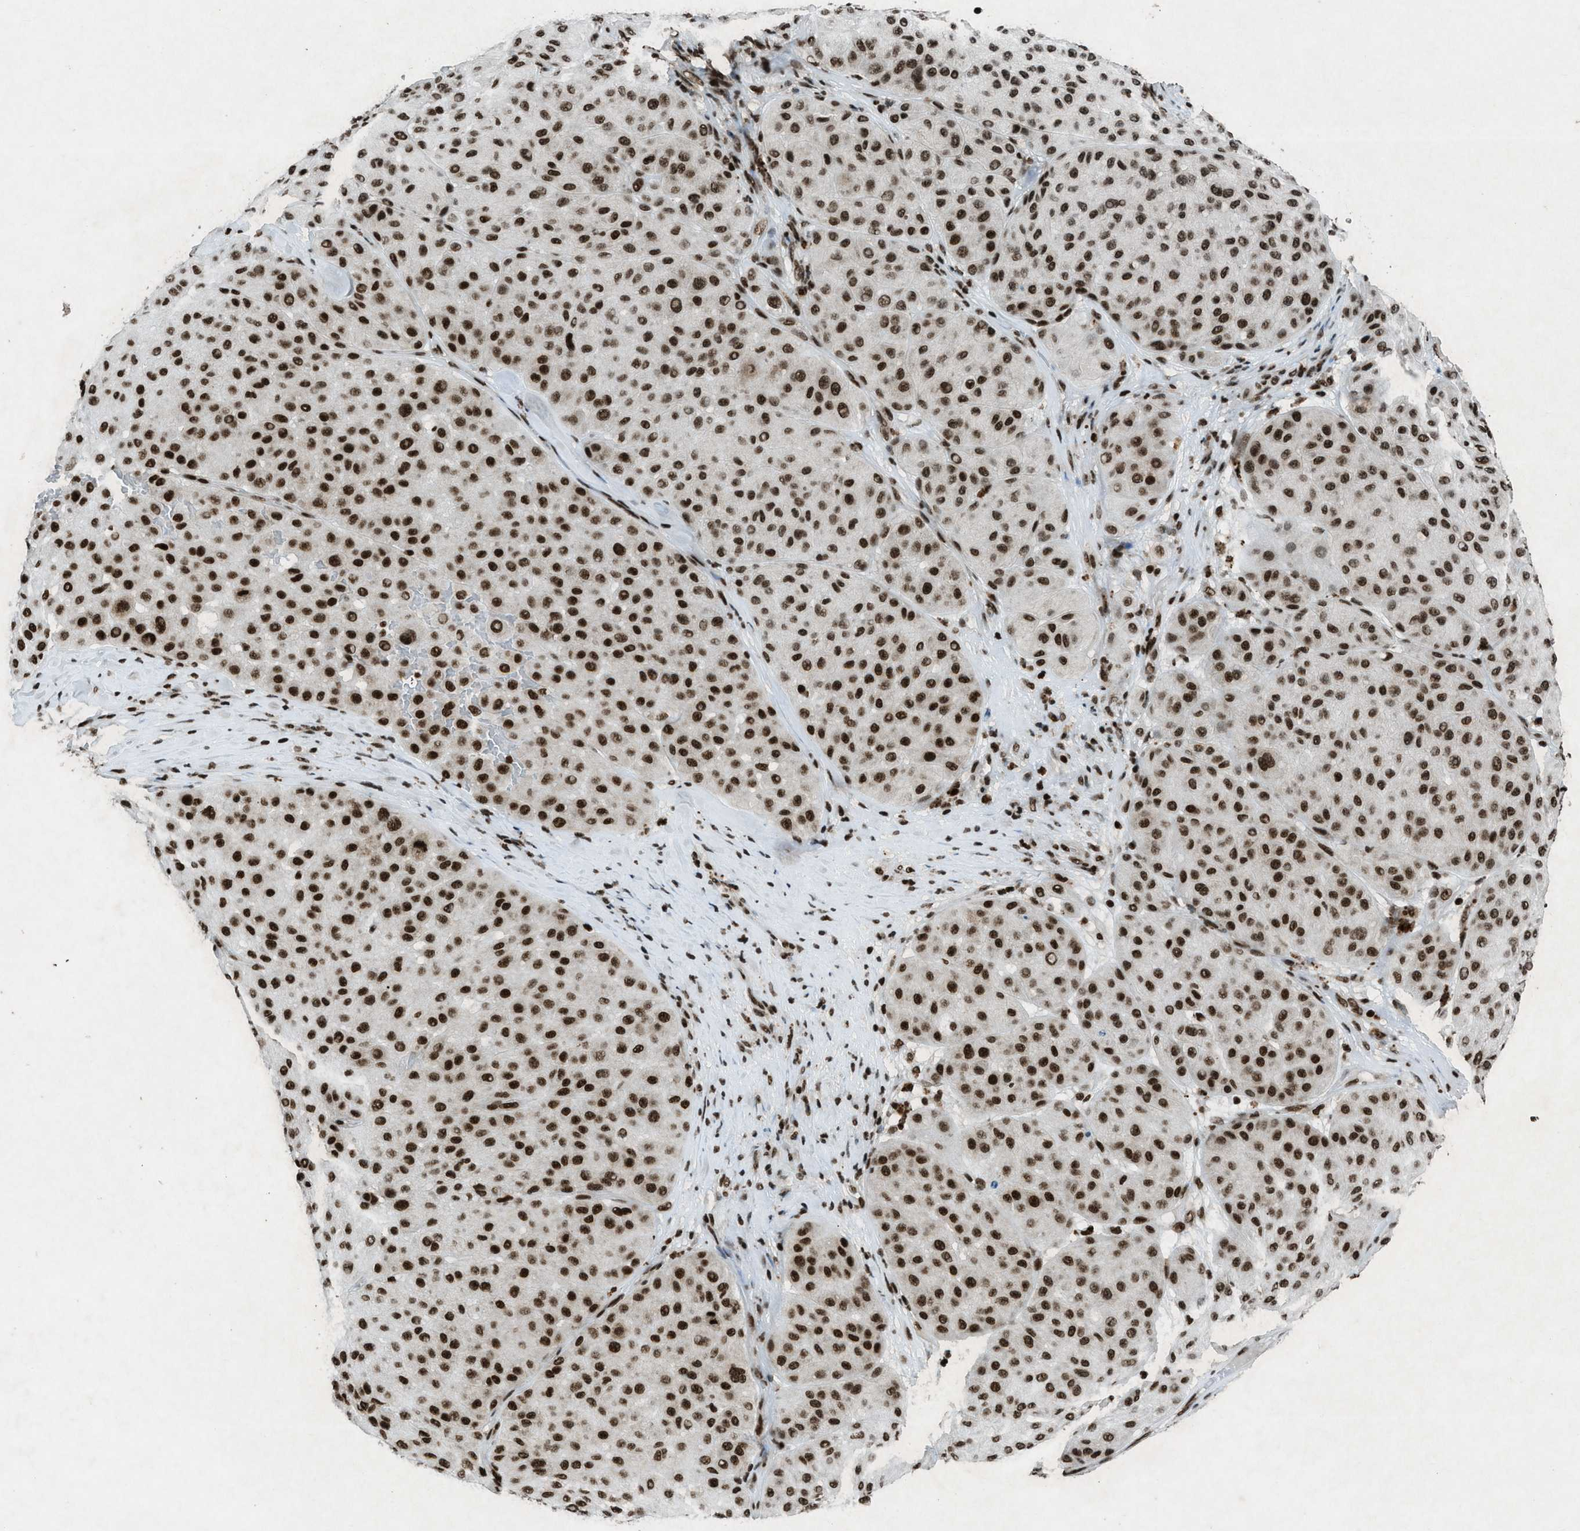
{"staining": {"intensity": "strong", "quantity": ">75%", "location": "nuclear"}, "tissue": "melanoma", "cell_type": "Tumor cells", "image_type": "cancer", "snomed": [{"axis": "morphology", "description": "Normal tissue, NOS"}, {"axis": "morphology", "description": "Malignant melanoma, Metastatic site"}, {"axis": "topography", "description": "Skin"}], "caption": "High-power microscopy captured an immunohistochemistry (IHC) micrograph of melanoma, revealing strong nuclear expression in approximately >75% of tumor cells.", "gene": "NXF1", "patient": {"sex": "male", "age": 41}}